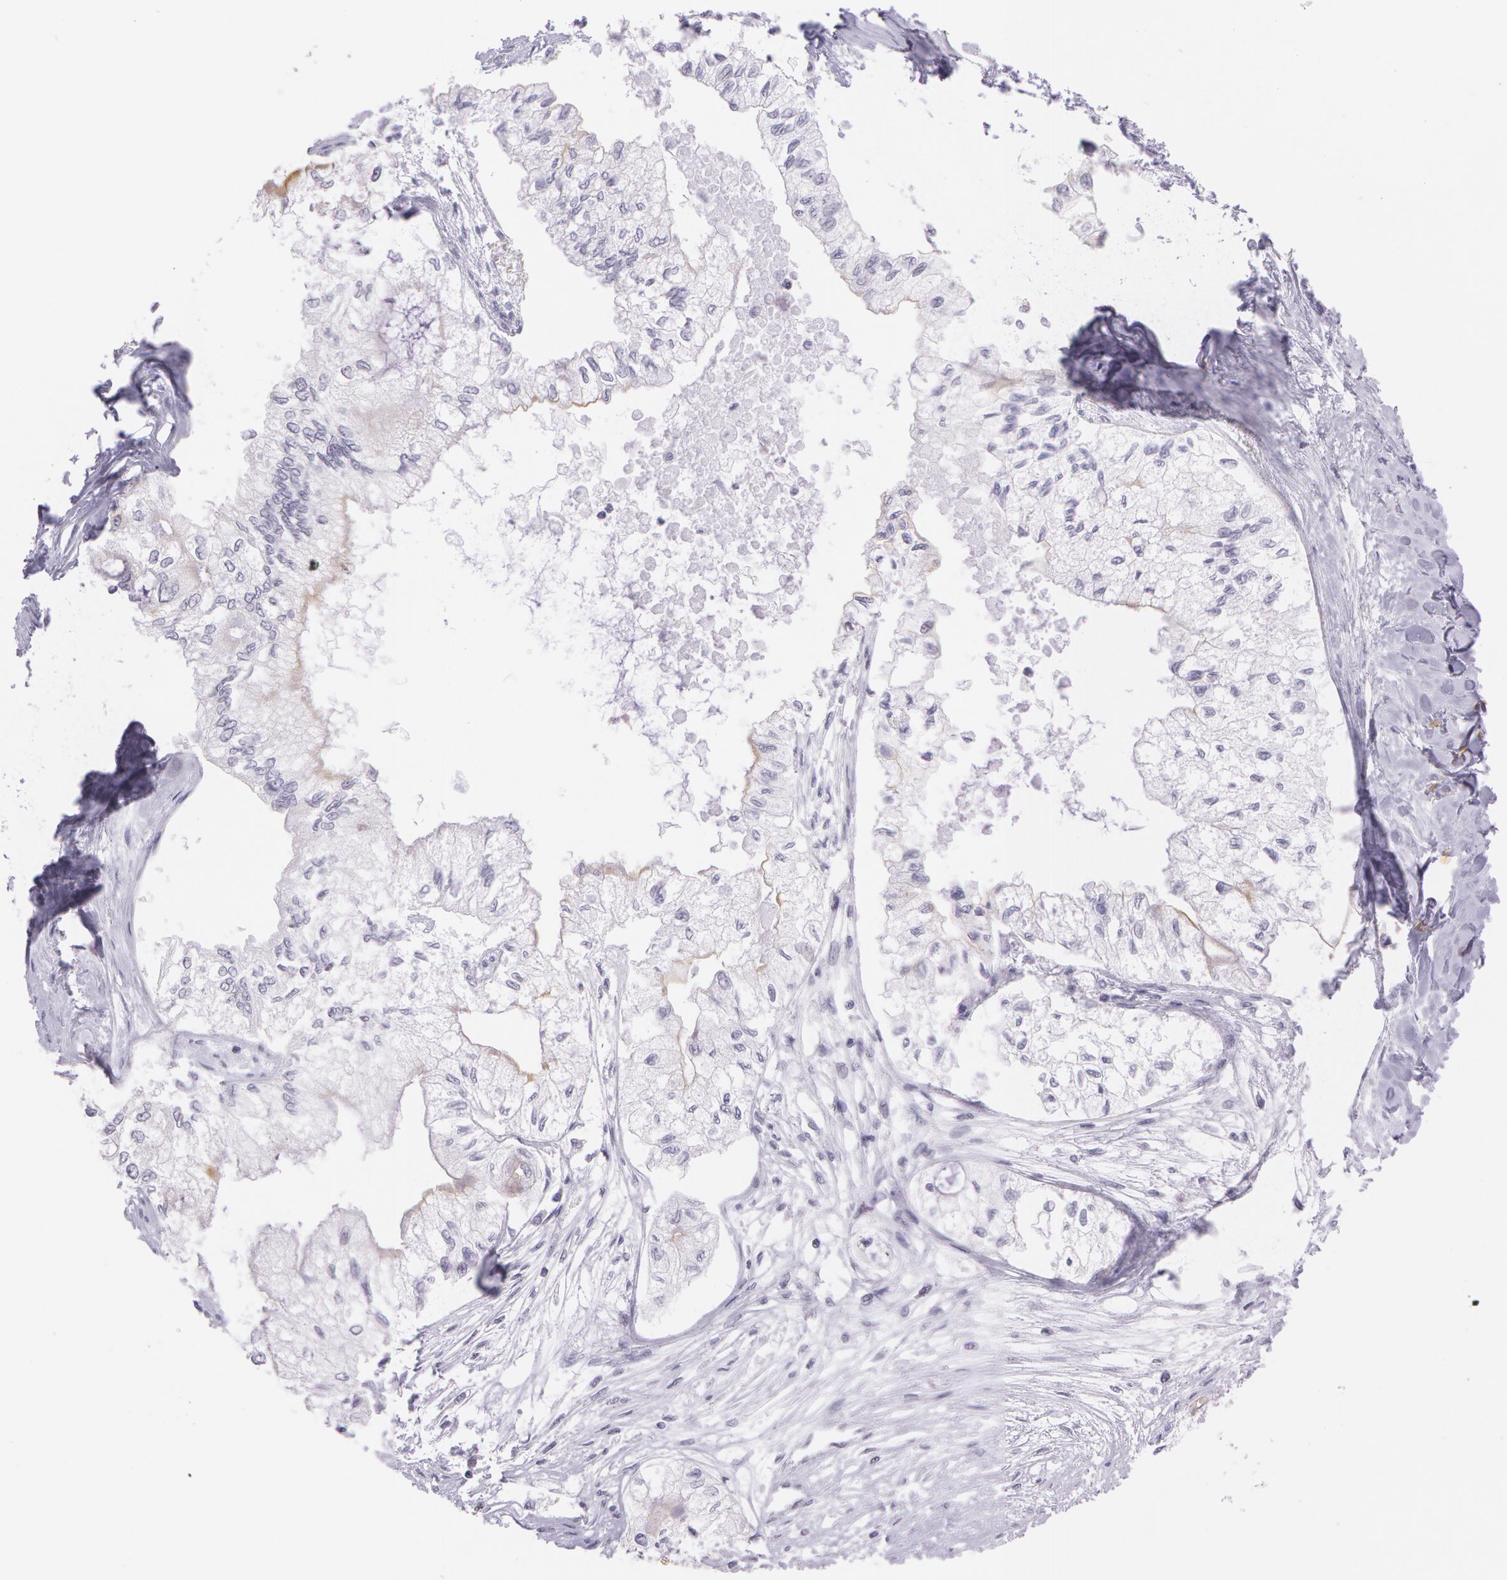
{"staining": {"intensity": "weak", "quantity": "<25%", "location": "cytoplasmic/membranous,nuclear"}, "tissue": "pancreatic cancer", "cell_type": "Tumor cells", "image_type": "cancer", "snomed": [{"axis": "morphology", "description": "Adenocarcinoma, NOS"}, {"axis": "topography", "description": "Pancreas"}], "caption": "The immunohistochemistry histopathology image has no significant expression in tumor cells of pancreatic cancer (adenocarcinoma) tissue.", "gene": "NBN", "patient": {"sex": "male", "age": 79}}